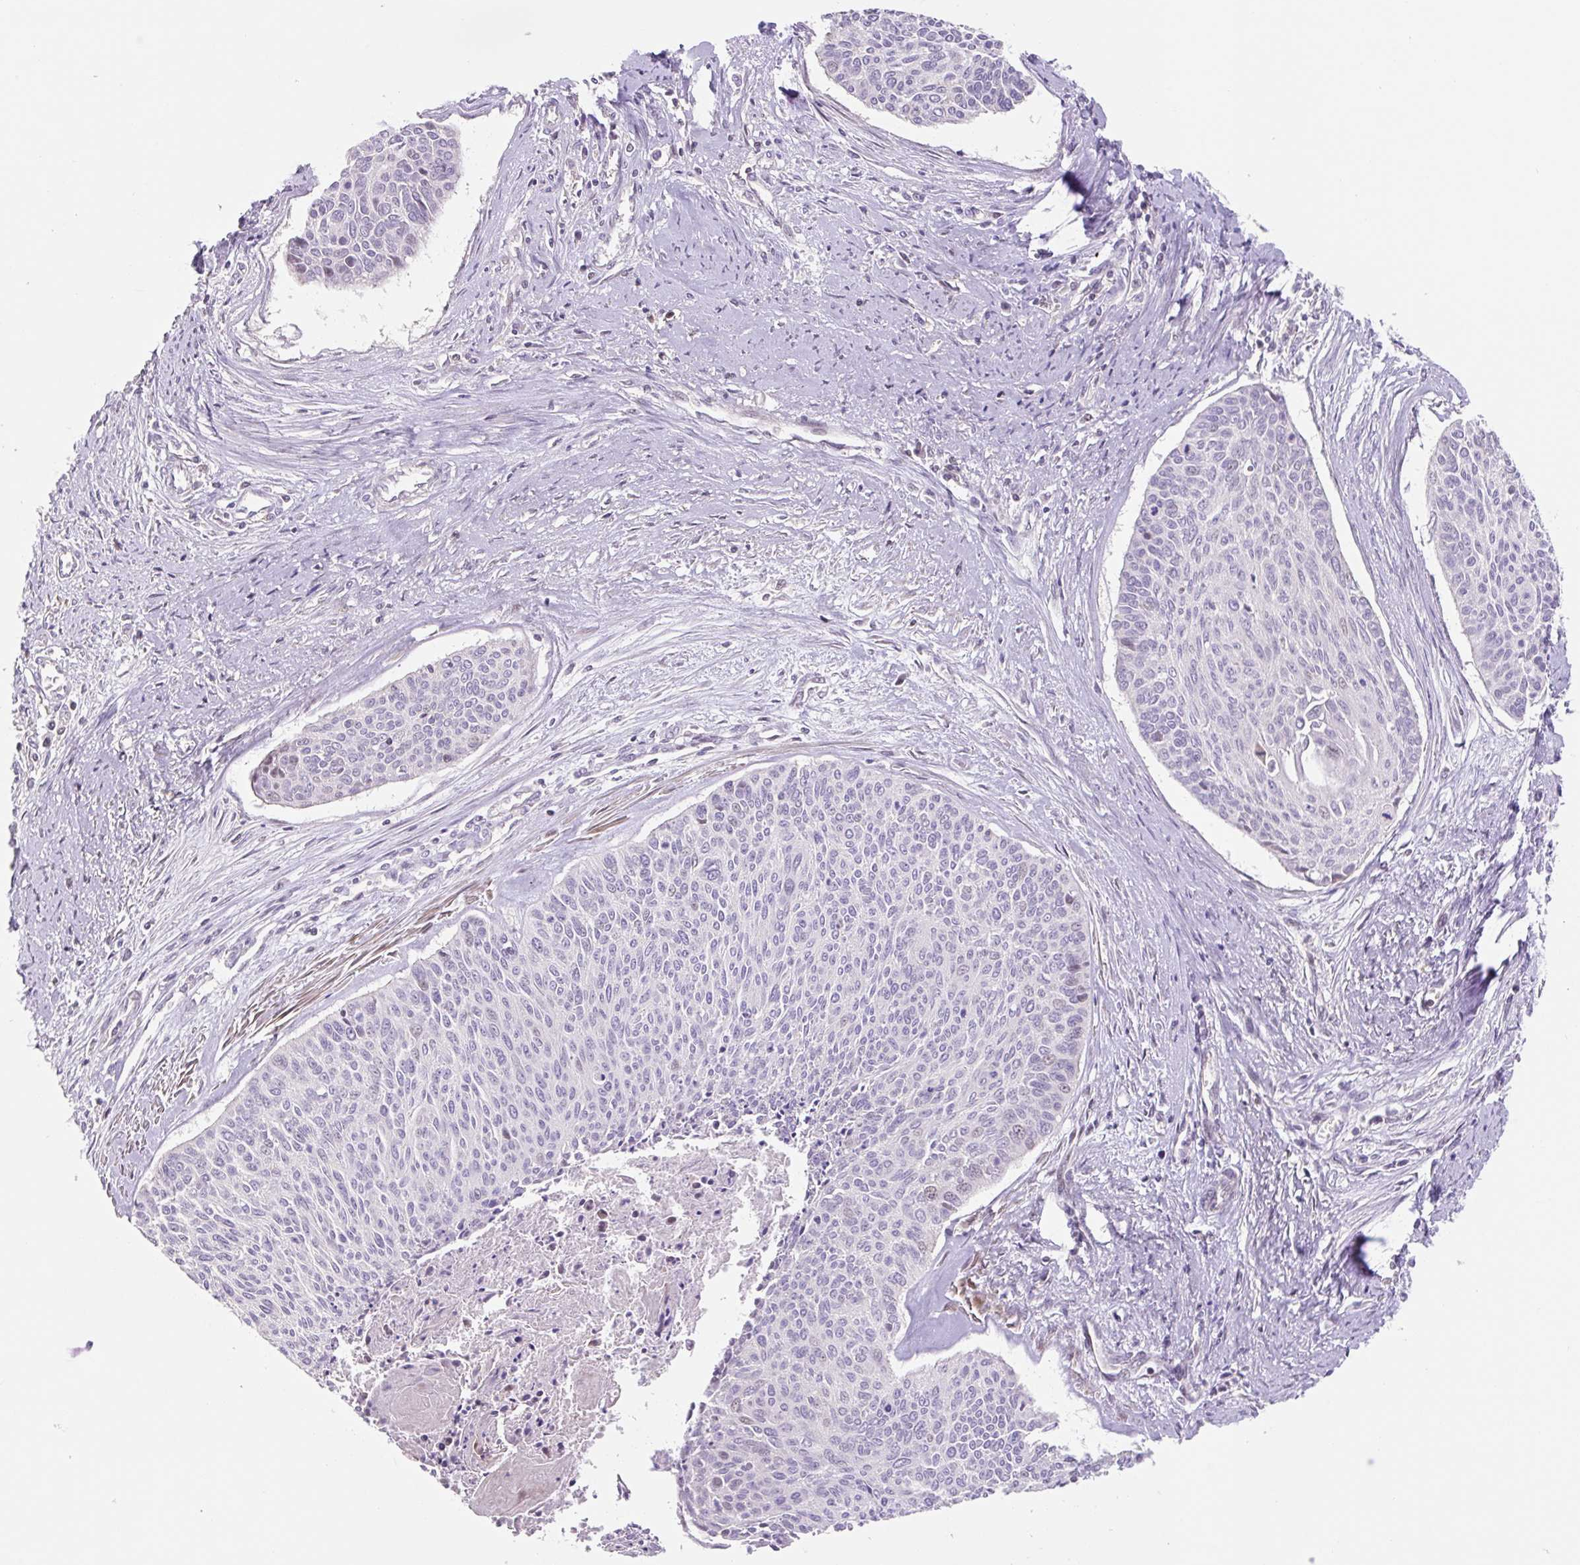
{"staining": {"intensity": "negative", "quantity": "none", "location": "none"}, "tissue": "cervical cancer", "cell_type": "Tumor cells", "image_type": "cancer", "snomed": [{"axis": "morphology", "description": "Squamous cell carcinoma, NOS"}, {"axis": "topography", "description": "Cervix"}], "caption": "A high-resolution histopathology image shows IHC staining of cervical cancer, which demonstrates no significant expression in tumor cells. (Immunohistochemistry (ihc), brightfield microscopy, high magnification).", "gene": "ZNF552", "patient": {"sex": "female", "age": 55}}